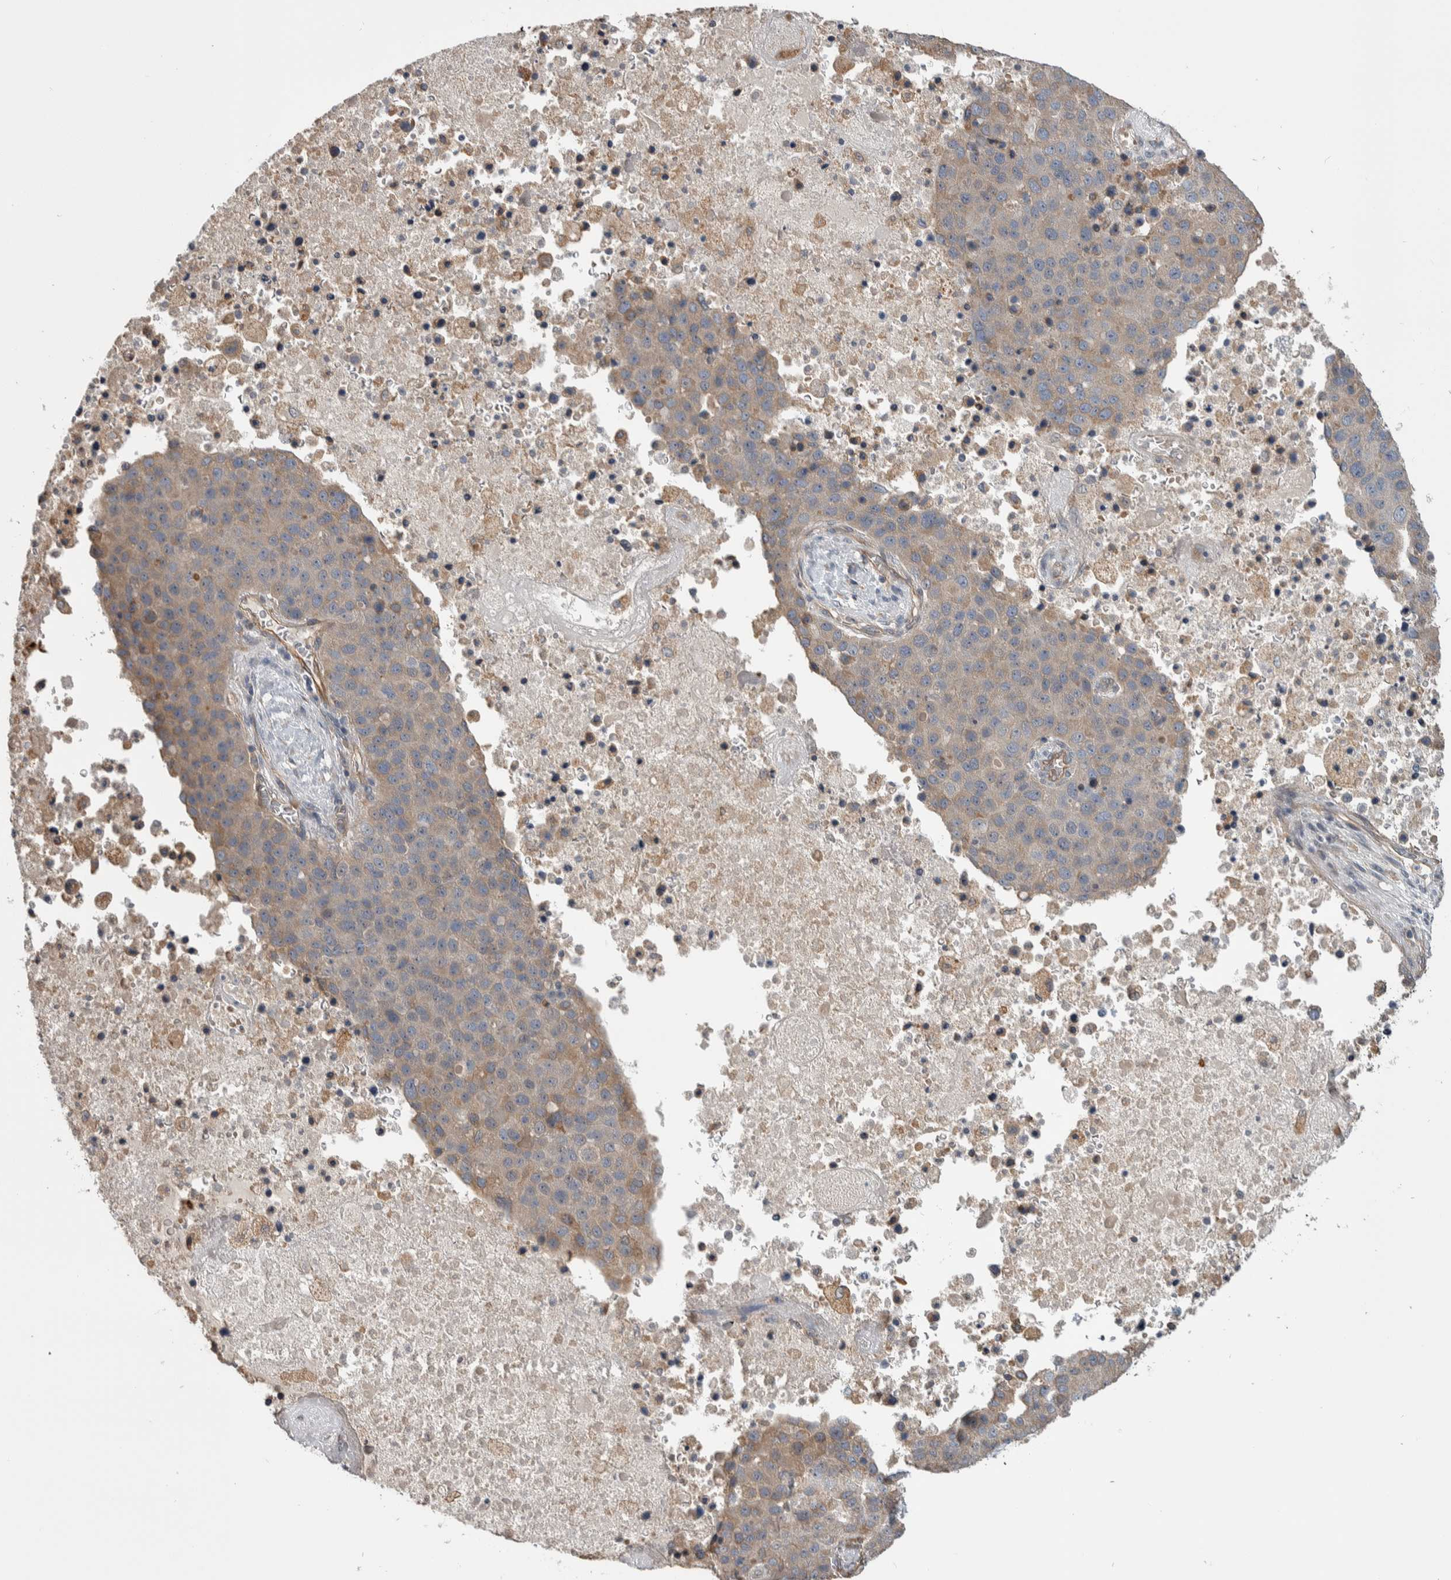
{"staining": {"intensity": "weak", "quantity": "<25%", "location": "cytoplasmic/membranous"}, "tissue": "pancreatic cancer", "cell_type": "Tumor cells", "image_type": "cancer", "snomed": [{"axis": "morphology", "description": "Adenocarcinoma, NOS"}, {"axis": "topography", "description": "Pancreas"}], "caption": "An image of human pancreatic adenocarcinoma is negative for staining in tumor cells. (DAB IHC visualized using brightfield microscopy, high magnification).", "gene": "PRDM4", "patient": {"sex": "female", "age": 61}}